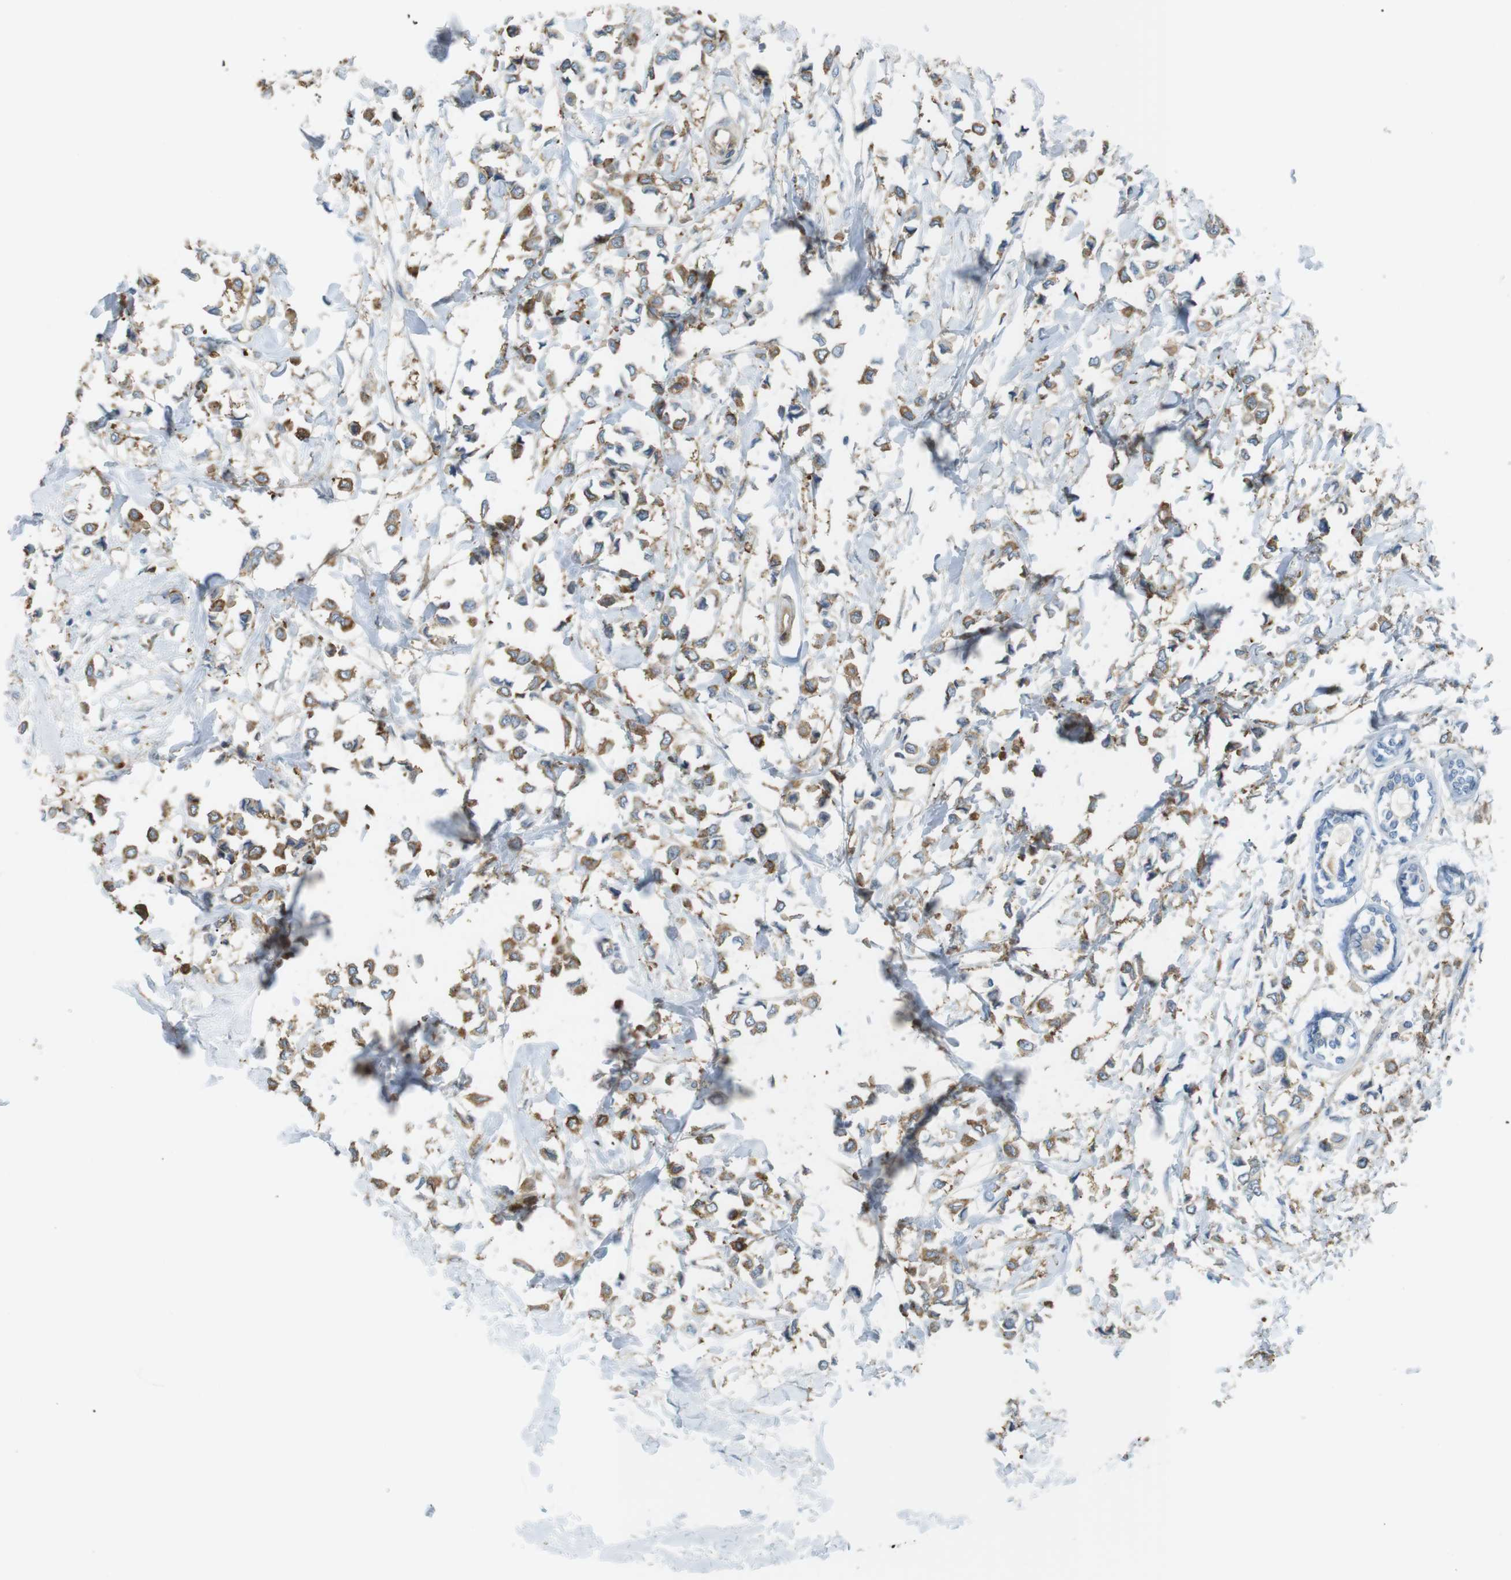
{"staining": {"intensity": "moderate", "quantity": ">75%", "location": "cytoplasmic/membranous"}, "tissue": "breast cancer", "cell_type": "Tumor cells", "image_type": "cancer", "snomed": [{"axis": "morphology", "description": "Lobular carcinoma"}, {"axis": "topography", "description": "Breast"}], "caption": "Human breast cancer (lobular carcinoma) stained for a protein (brown) reveals moderate cytoplasmic/membranous positive staining in approximately >75% of tumor cells.", "gene": "PEPD", "patient": {"sex": "female", "age": 51}}